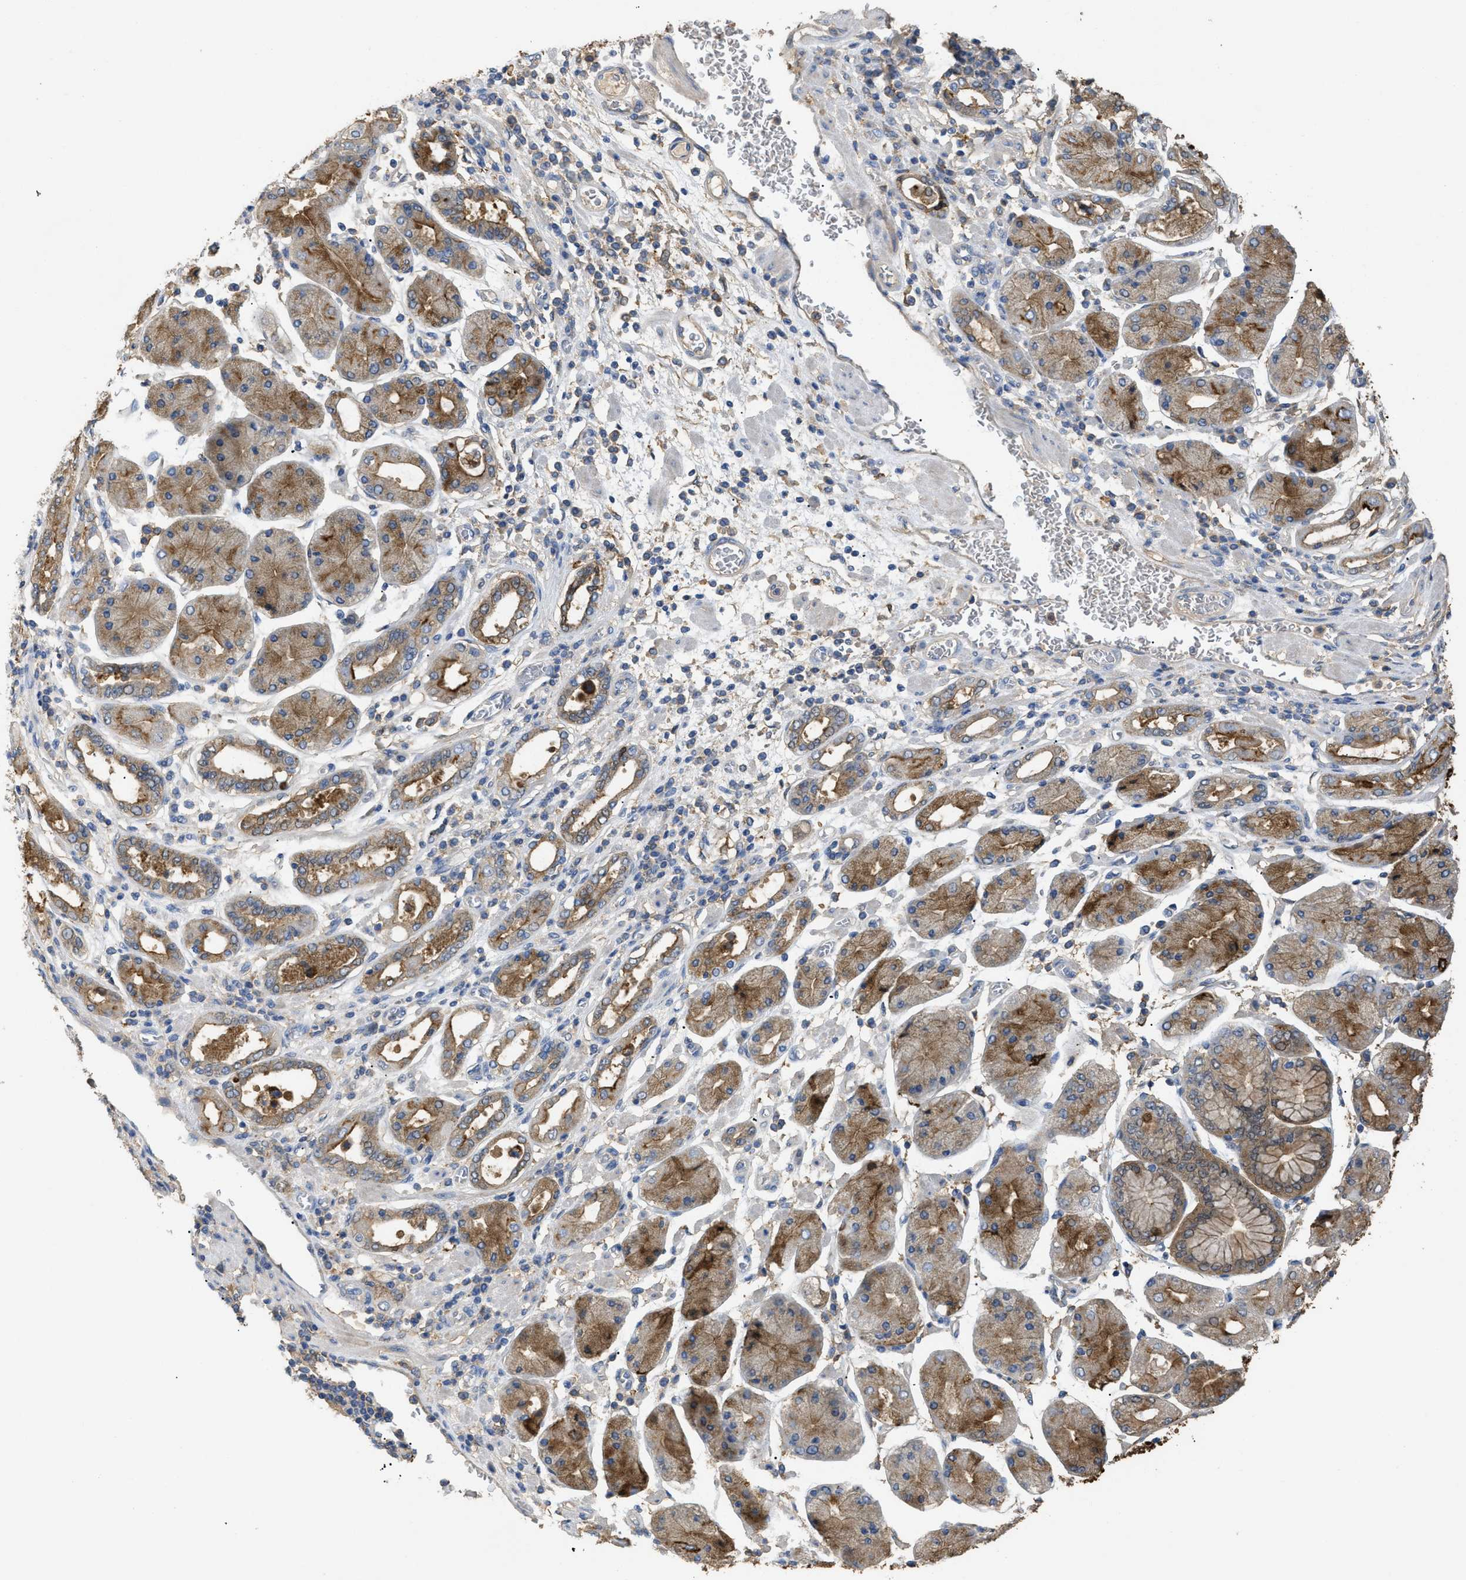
{"staining": {"intensity": "moderate", "quantity": ">75%", "location": "cytoplasmic/membranous"}, "tissue": "stomach cancer", "cell_type": "Tumor cells", "image_type": "cancer", "snomed": [{"axis": "morphology", "description": "Normal tissue, NOS"}, {"axis": "morphology", "description": "Adenocarcinoma, NOS"}, {"axis": "topography", "description": "Stomach, upper"}, {"axis": "topography", "description": "Stomach"}], "caption": "Moderate cytoplasmic/membranous expression for a protein is appreciated in approximately >75% of tumor cells of stomach cancer using IHC.", "gene": "ANXA4", "patient": {"sex": "male", "age": 59}}